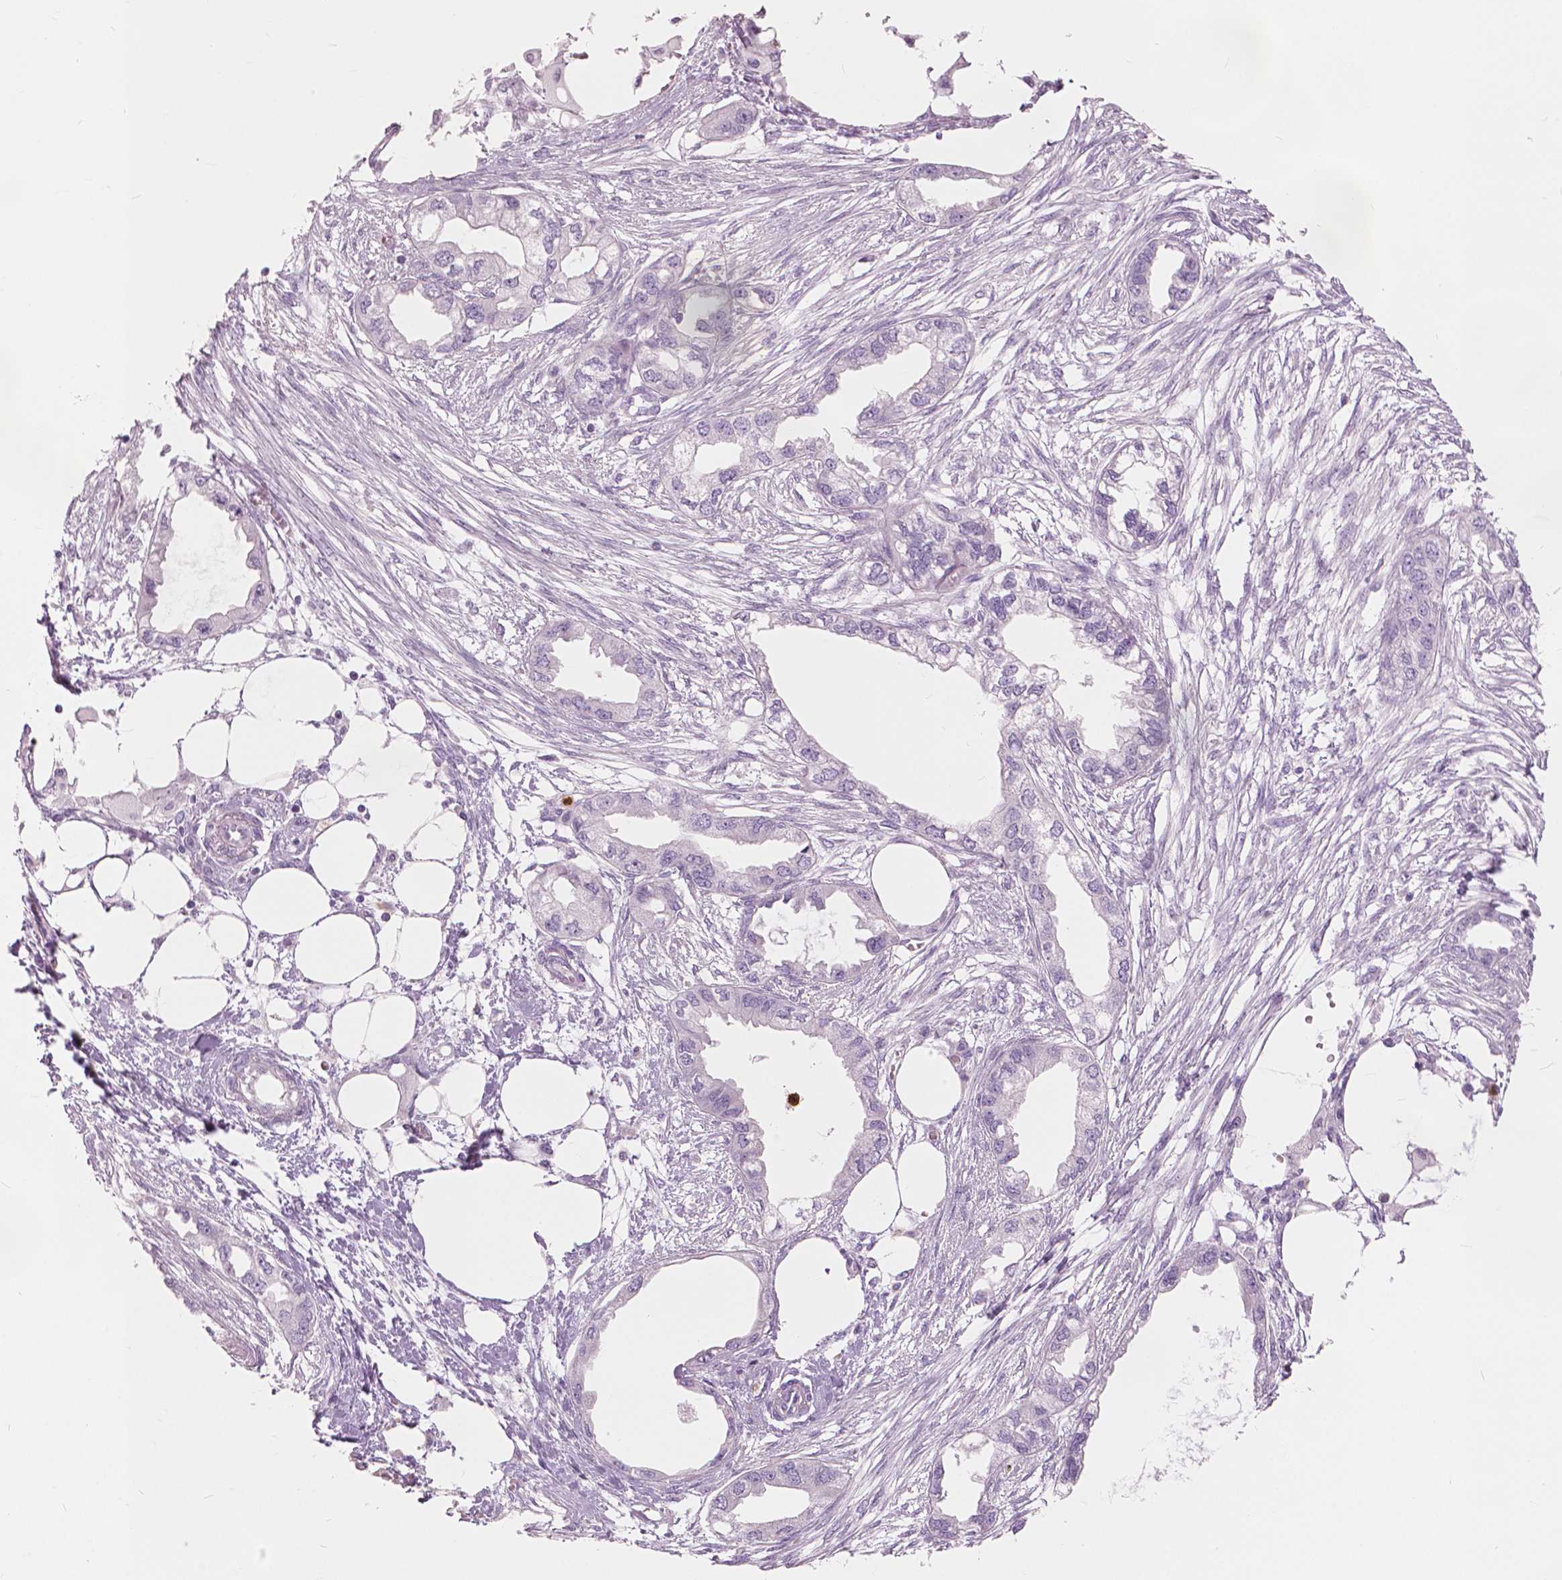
{"staining": {"intensity": "negative", "quantity": "none", "location": "none"}, "tissue": "endometrial cancer", "cell_type": "Tumor cells", "image_type": "cancer", "snomed": [{"axis": "morphology", "description": "Adenocarcinoma, NOS"}, {"axis": "morphology", "description": "Adenocarcinoma, metastatic, NOS"}, {"axis": "topography", "description": "Adipose tissue"}, {"axis": "topography", "description": "Endometrium"}], "caption": "An immunohistochemistry (IHC) image of endometrial cancer is shown. There is no staining in tumor cells of endometrial cancer. Brightfield microscopy of immunohistochemistry (IHC) stained with DAB (brown) and hematoxylin (blue), captured at high magnification.", "gene": "CXCR2", "patient": {"sex": "female", "age": 67}}